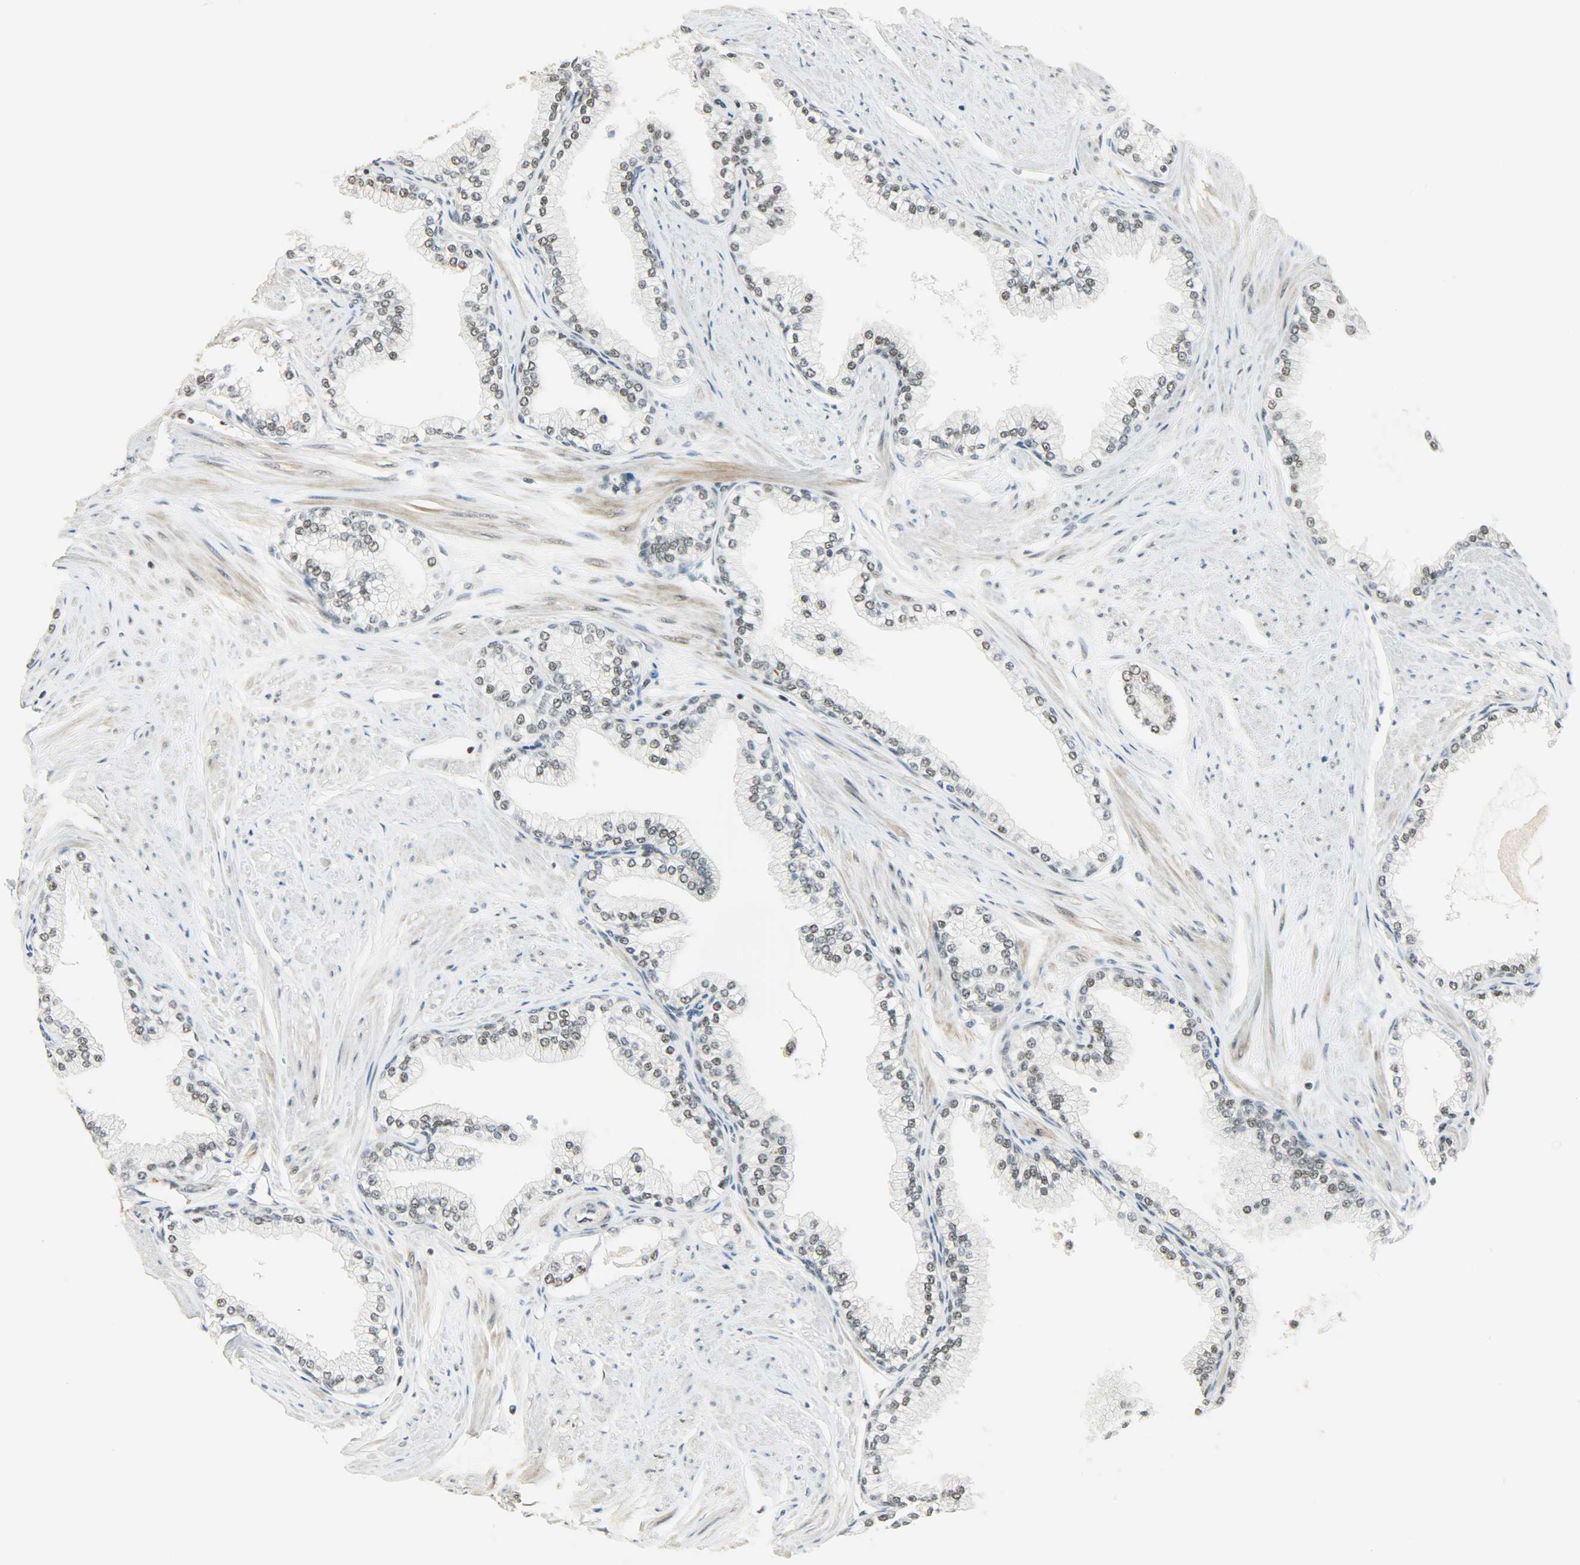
{"staining": {"intensity": "strong", "quantity": ">75%", "location": "nuclear"}, "tissue": "prostate", "cell_type": "Glandular cells", "image_type": "normal", "snomed": [{"axis": "morphology", "description": "Normal tissue, NOS"}, {"axis": "topography", "description": "Prostate"}], "caption": "Brown immunohistochemical staining in unremarkable prostate displays strong nuclear expression in about >75% of glandular cells.", "gene": "SUGP1", "patient": {"sex": "male", "age": 64}}